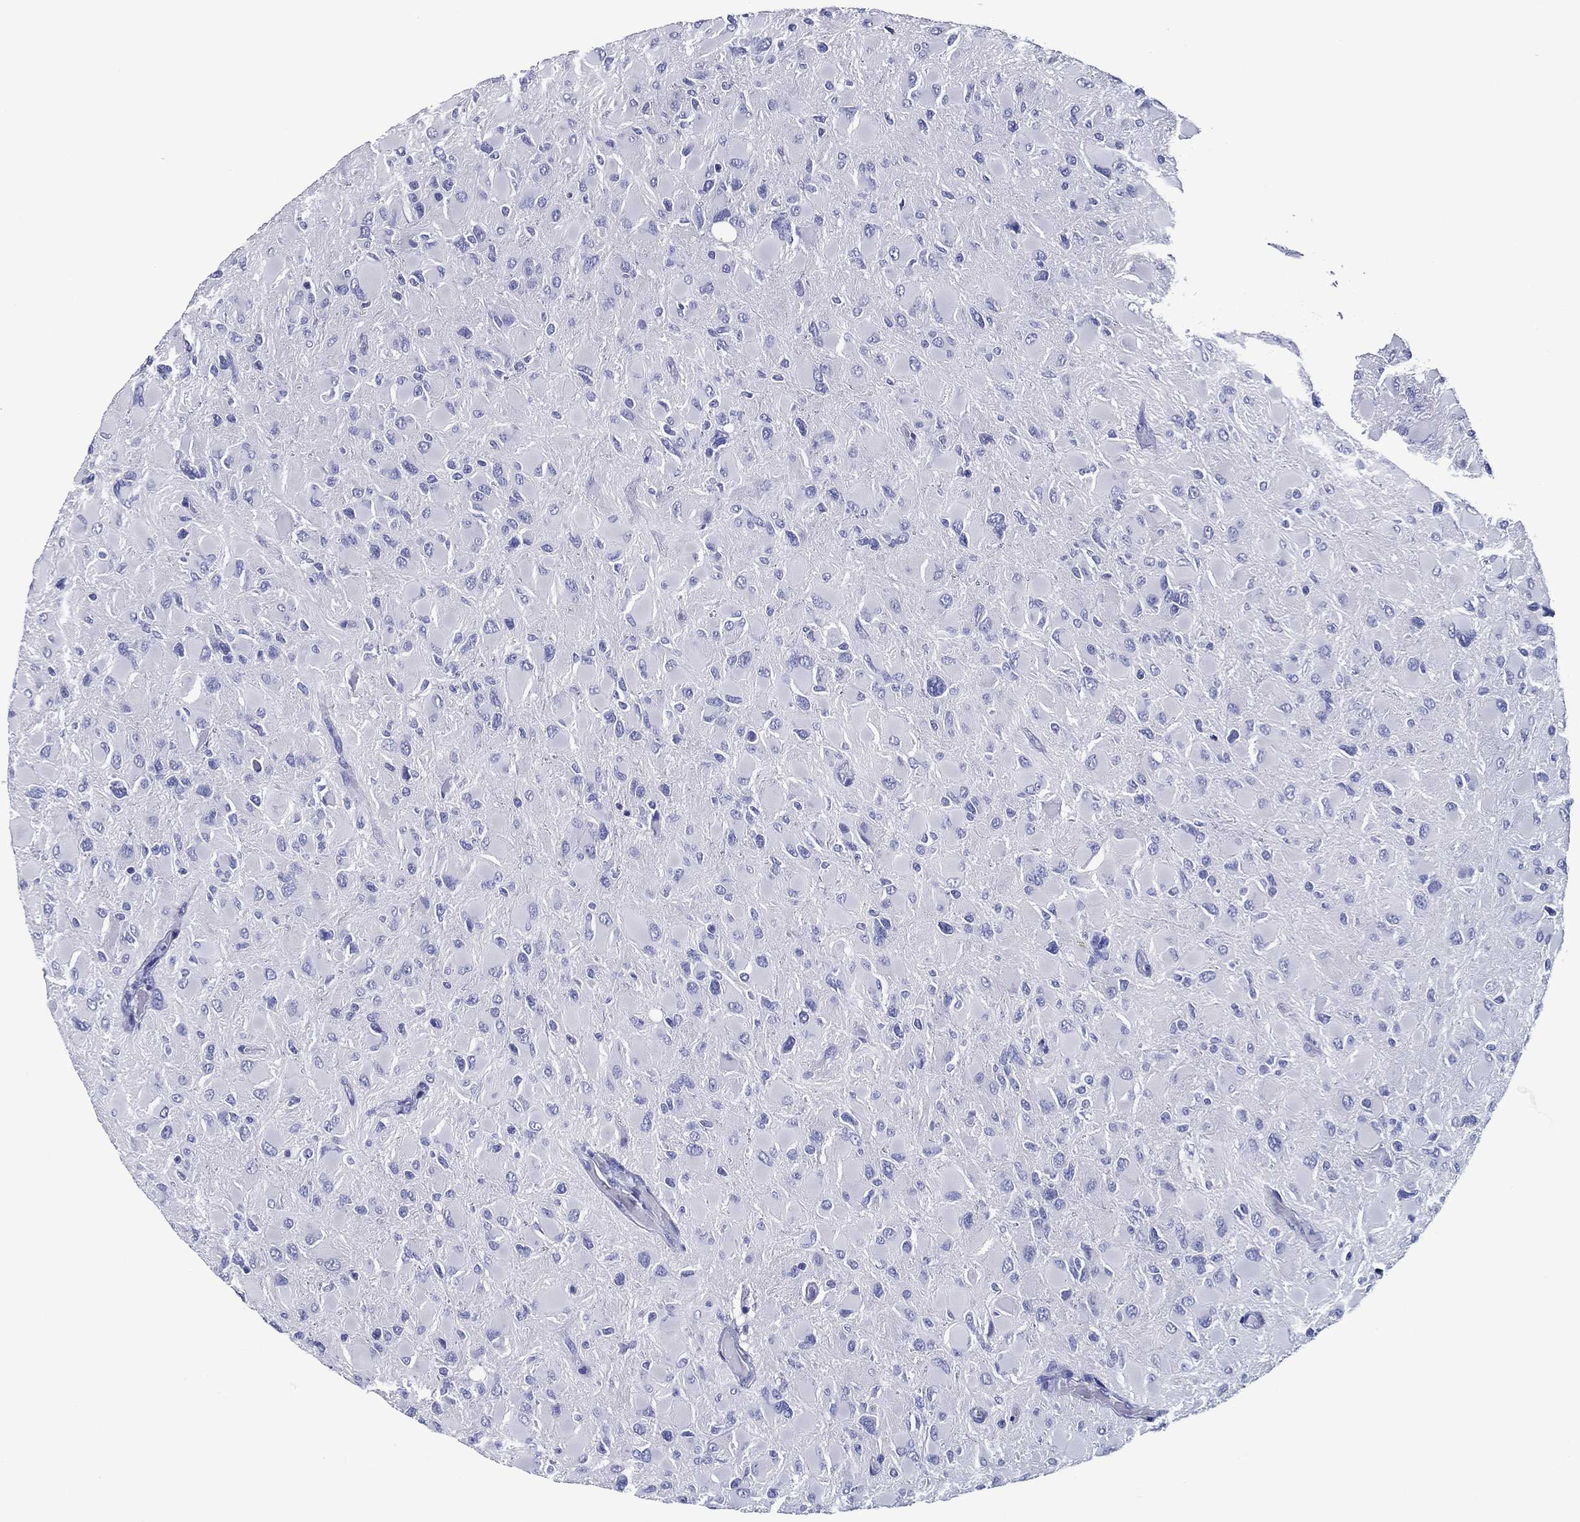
{"staining": {"intensity": "negative", "quantity": "none", "location": "none"}, "tissue": "glioma", "cell_type": "Tumor cells", "image_type": "cancer", "snomed": [{"axis": "morphology", "description": "Glioma, malignant, High grade"}, {"axis": "topography", "description": "Cerebral cortex"}], "caption": "This is an immunohistochemistry image of human malignant high-grade glioma. There is no expression in tumor cells.", "gene": "ACE2", "patient": {"sex": "female", "age": 36}}